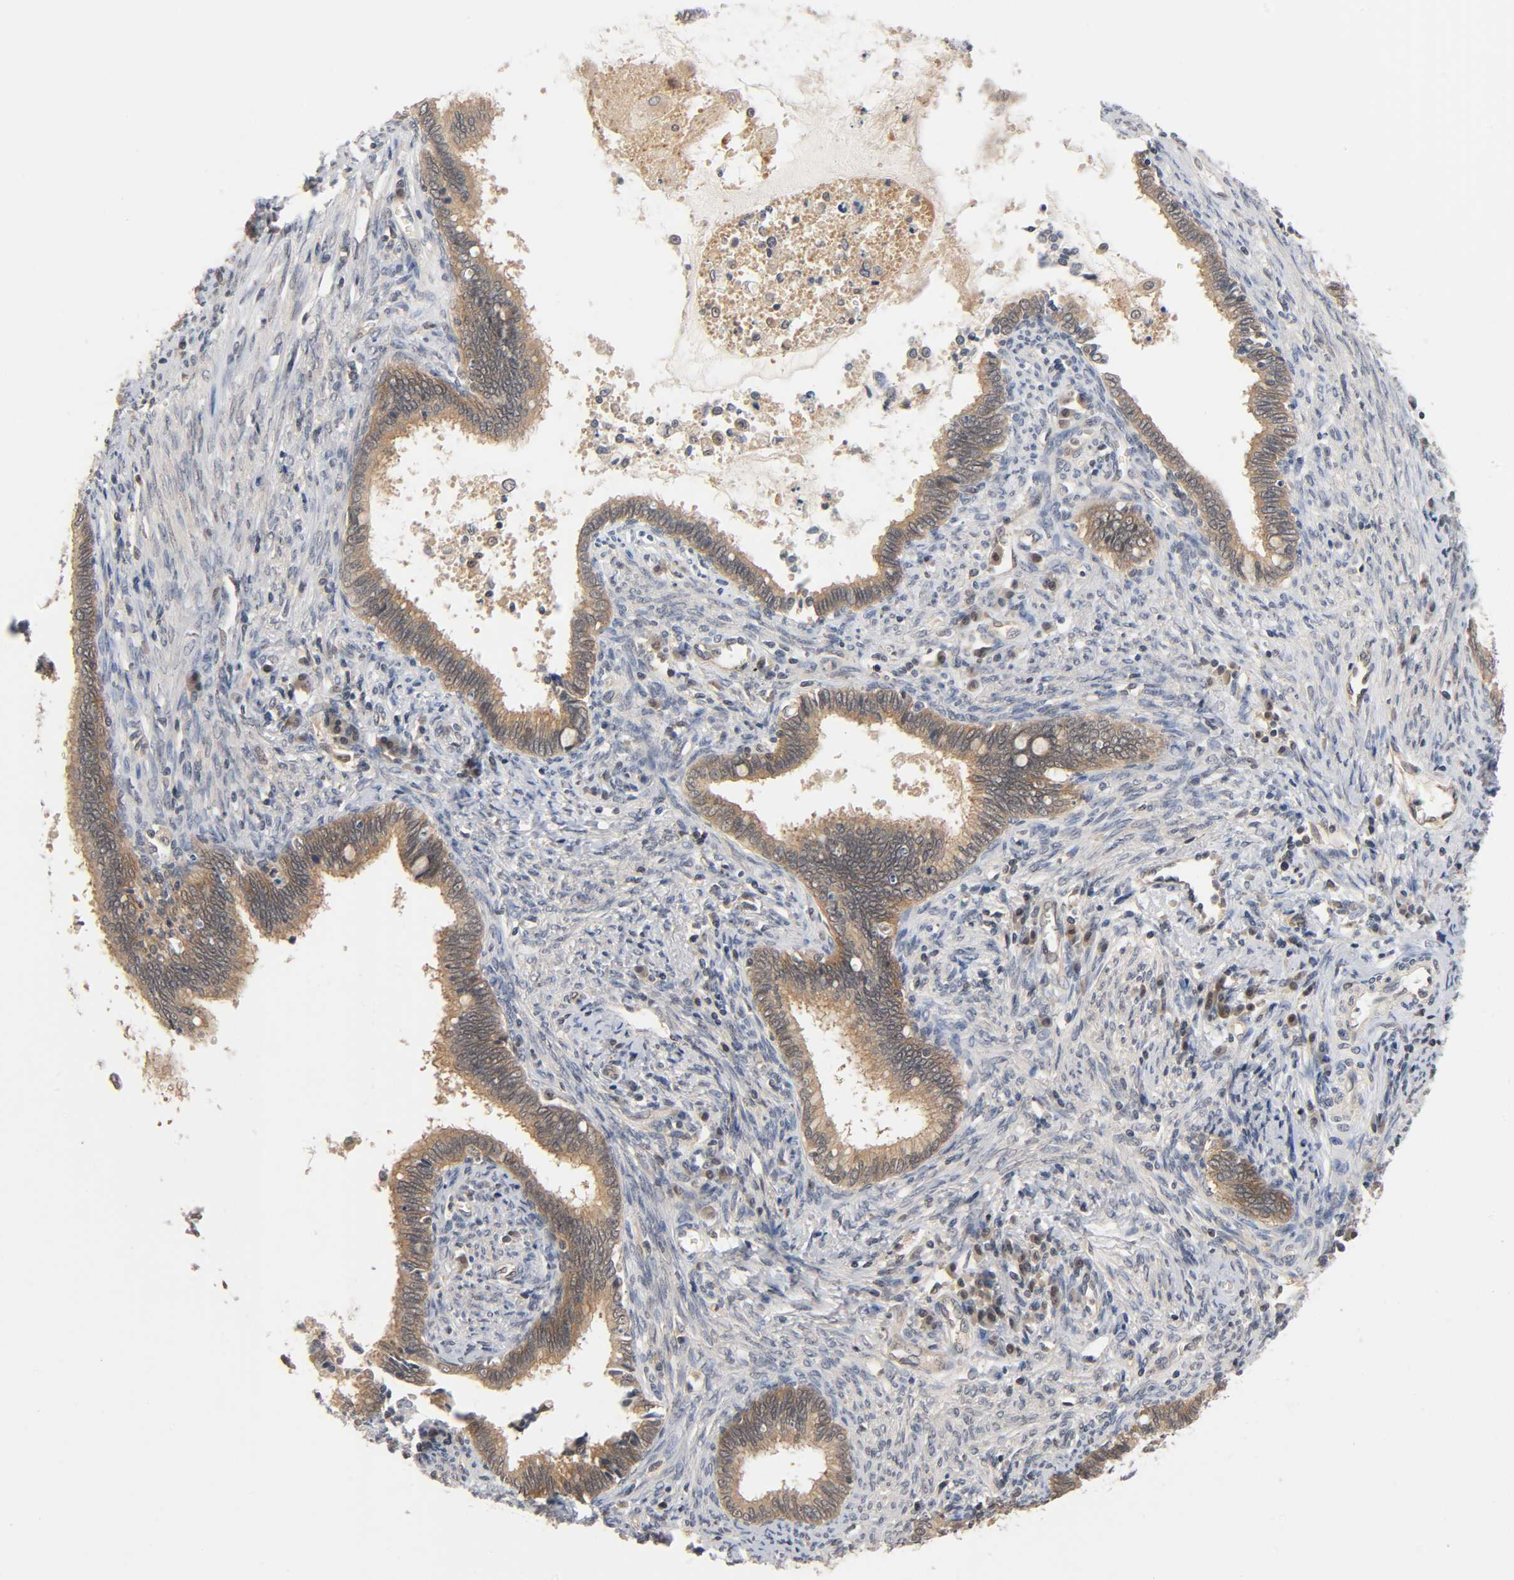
{"staining": {"intensity": "weak", "quantity": ">75%", "location": "cytoplasmic/membranous"}, "tissue": "cervical cancer", "cell_type": "Tumor cells", "image_type": "cancer", "snomed": [{"axis": "morphology", "description": "Adenocarcinoma, NOS"}, {"axis": "topography", "description": "Cervix"}], "caption": "Protein expression analysis of human cervical adenocarcinoma reveals weak cytoplasmic/membranous expression in approximately >75% of tumor cells.", "gene": "PRKAB1", "patient": {"sex": "female", "age": 44}}